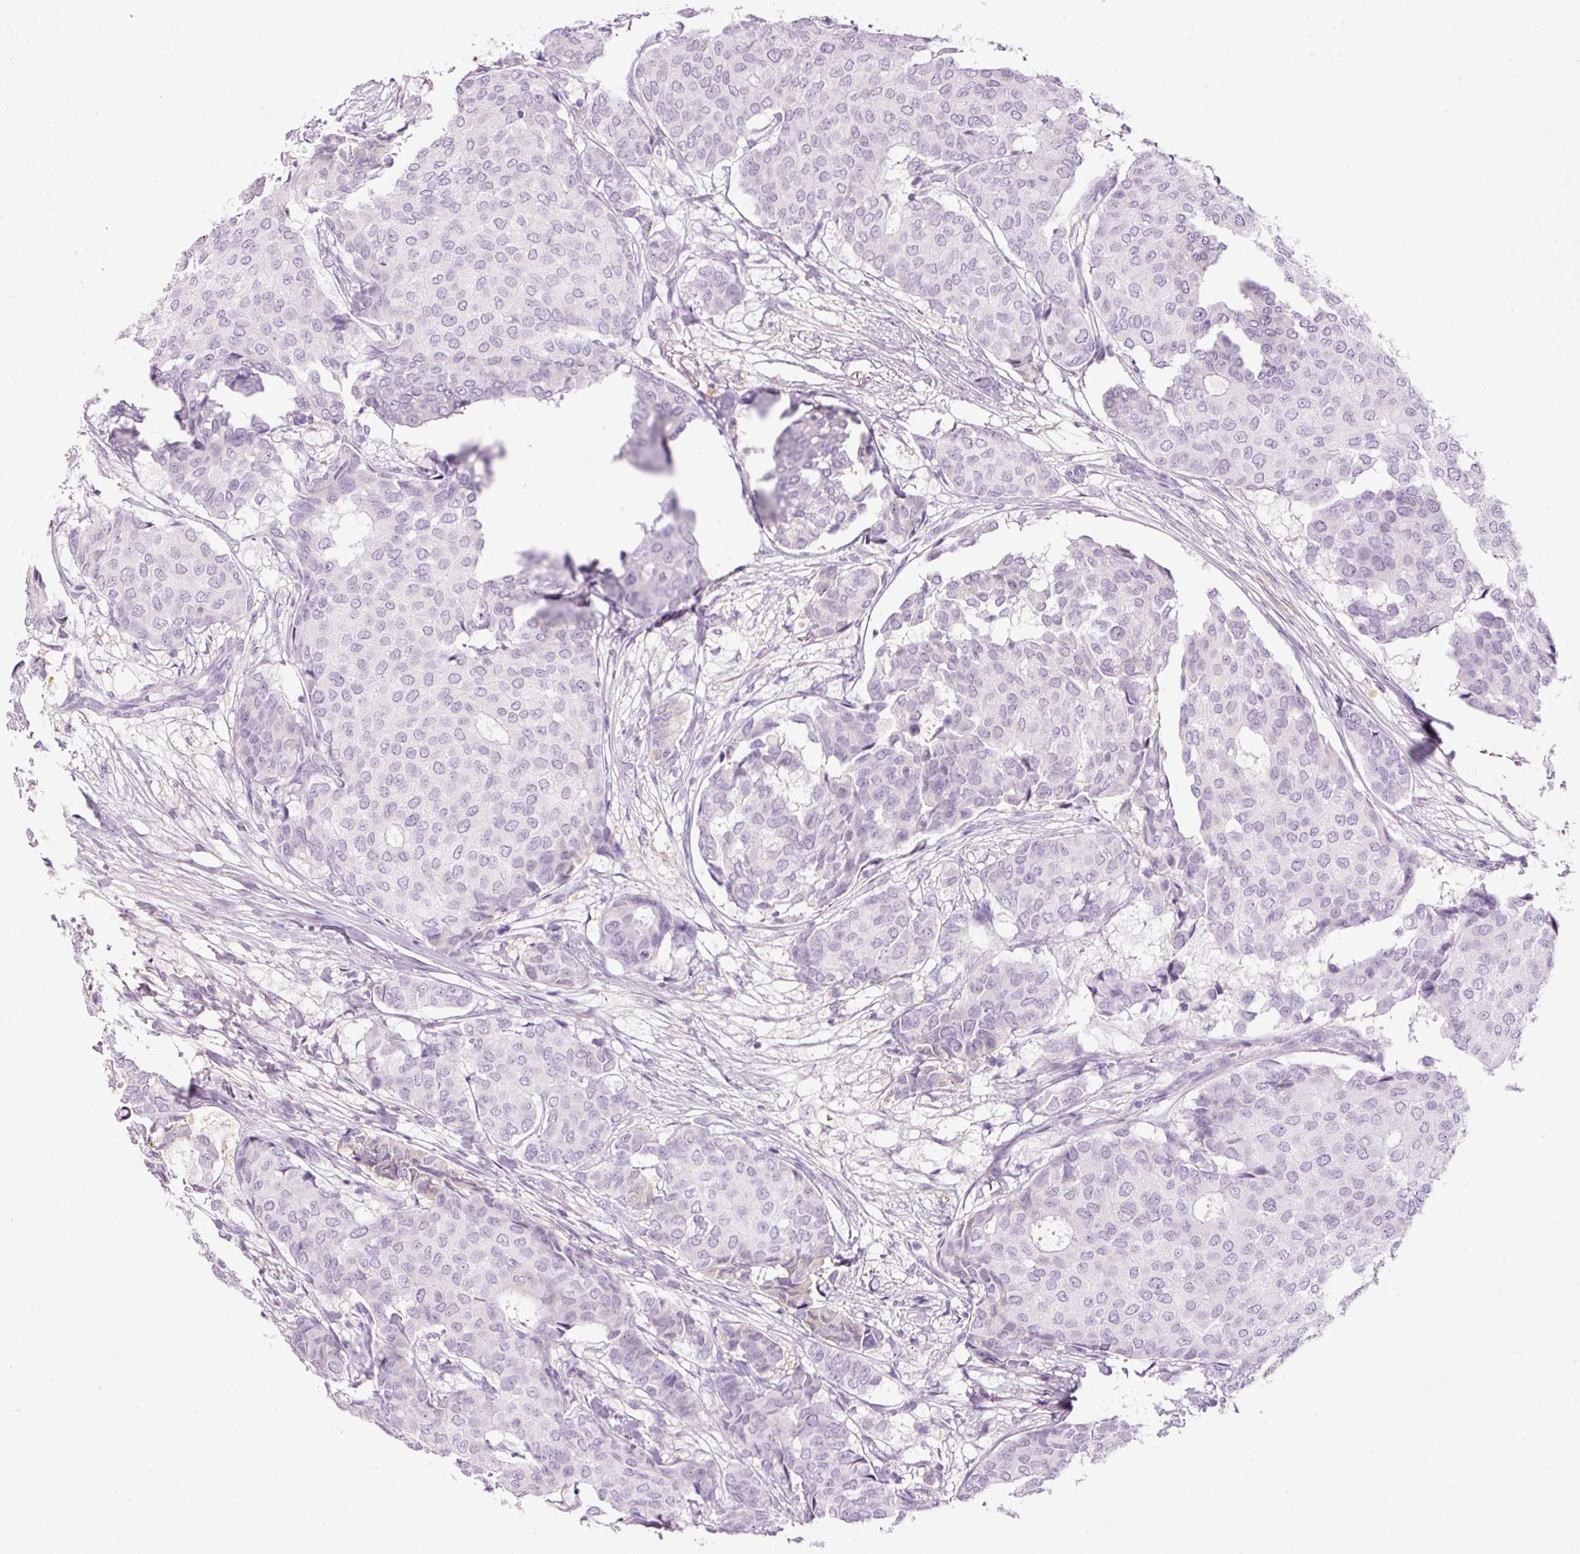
{"staining": {"intensity": "negative", "quantity": "none", "location": "none"}, "tissue": "breast cancer", "cell_type": "Tumor cells", "image_type": "cancer", "snomed": [{"axis": "morphology", "description": "Duct carcinoma"}, {"axis": "topography", "description": "Breast"}], "caption": "High magnification brightfield microscopy of breast cancer stained with DAB (3,3'-diaminobenzidine) (brown) and counterstained with hematoxylin (blue): tumor cells show no significant positivity. (Stains: DAB IHC with hematoxylin counter stain, Microscopy: brightfield microscopy at high magnification).", "gene": "PRPF38B", "patient": {"sex": "female", "age": 75}}